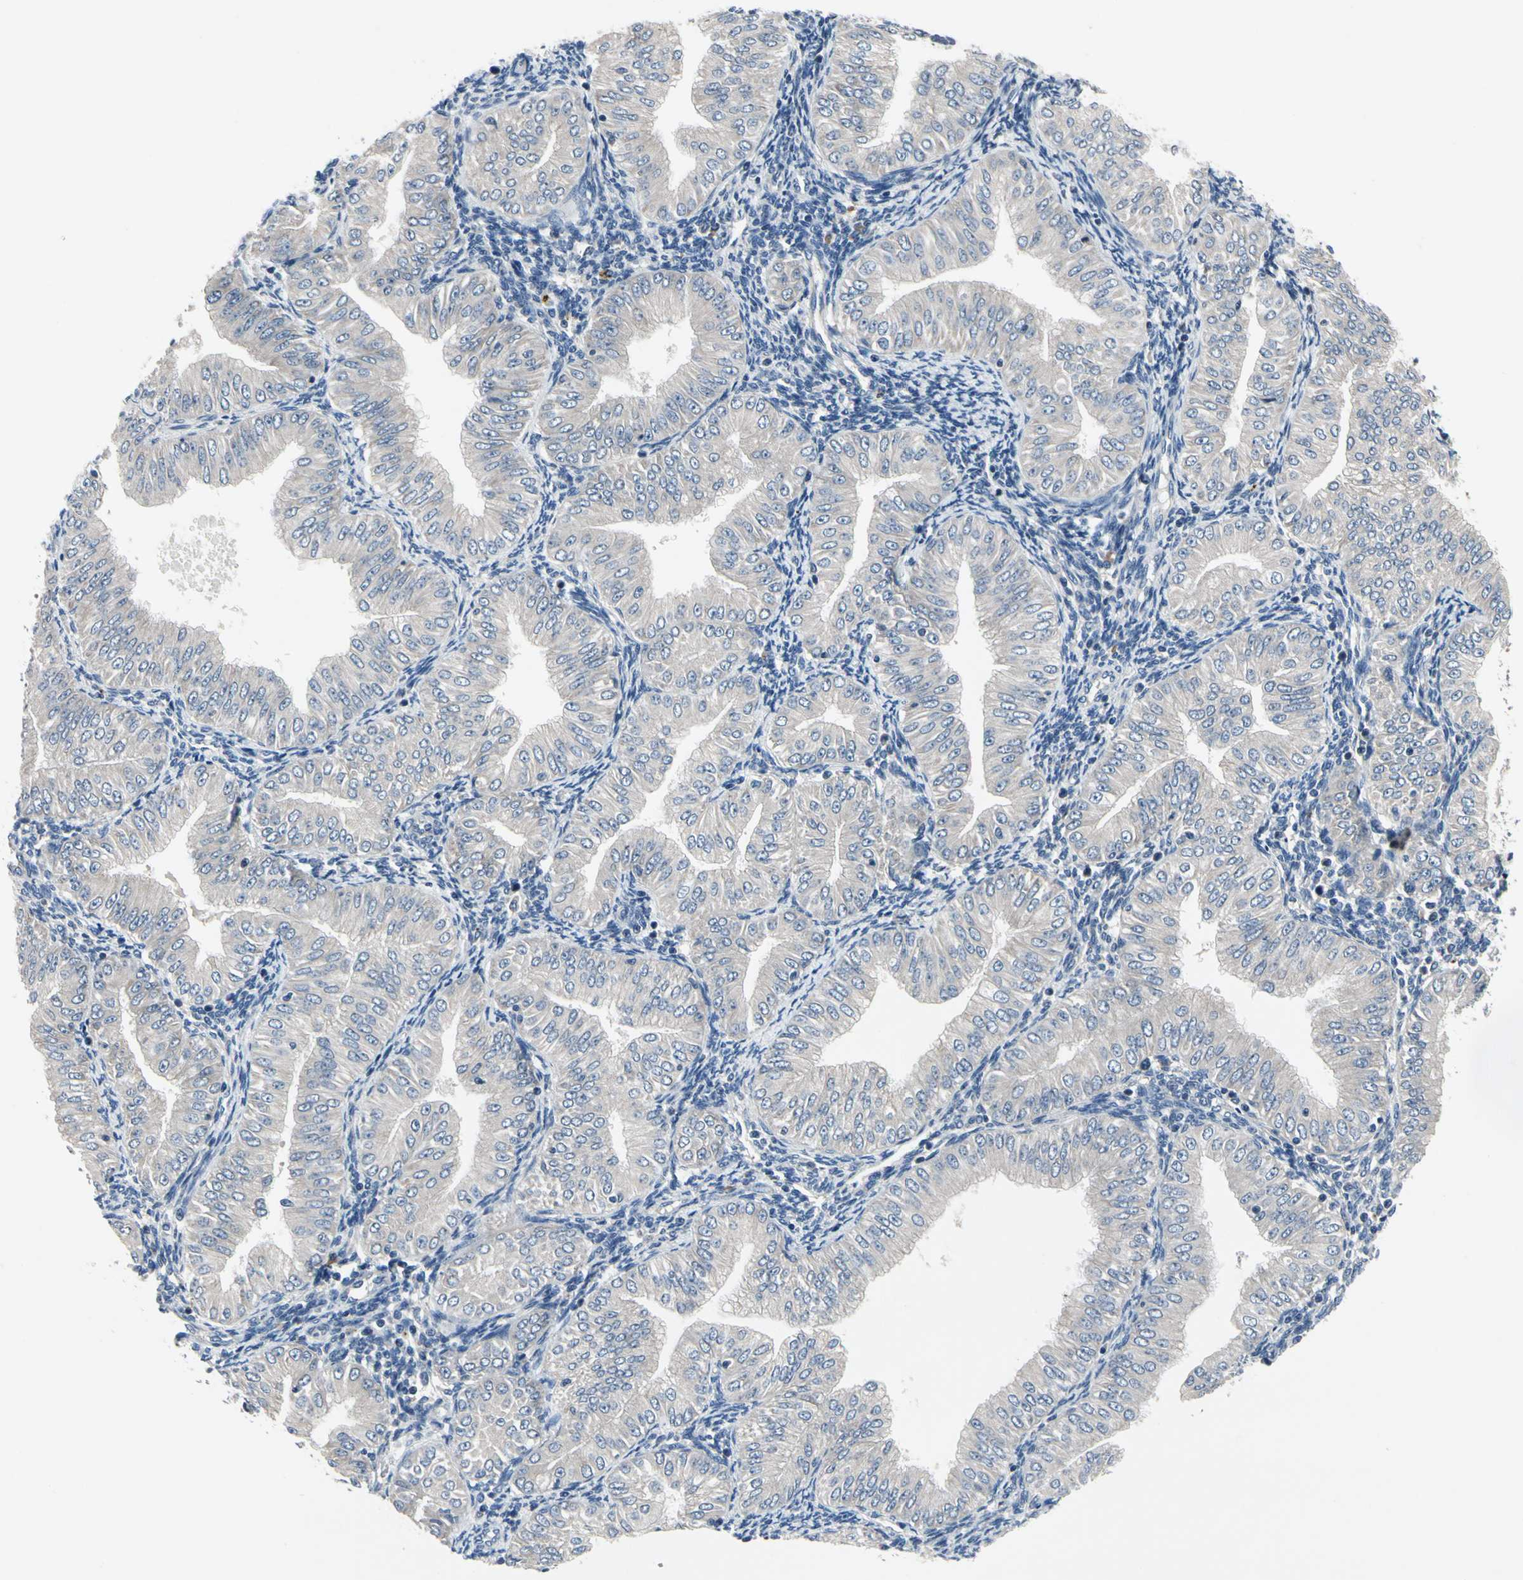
{"staining": {"intensity": "weak", "quantity": "25%-75%", "location": "cytoplasmic/membranous"}, "tissue": "endometrial cancer", "cell_type": "Tumor cells", "image_type": "cancer", "snomed": [{"axis": "morphology", "description": "Normal tissue, NOS"}, {"axis": "morphology", "description": "Adenocarcinoma, NOS"}, {"axis": "topography", "description": "Endometrium"}], "caption": "The micrograph displays immunohistochemical staining of endometrial cancer (adenocarcinoma). There is weak cytoplasmic/membranous expression is seen in approximately 25%-75% of tumor cells.", "gene": "SELENOK", "patient": {"sex": "female", "age": 53}}